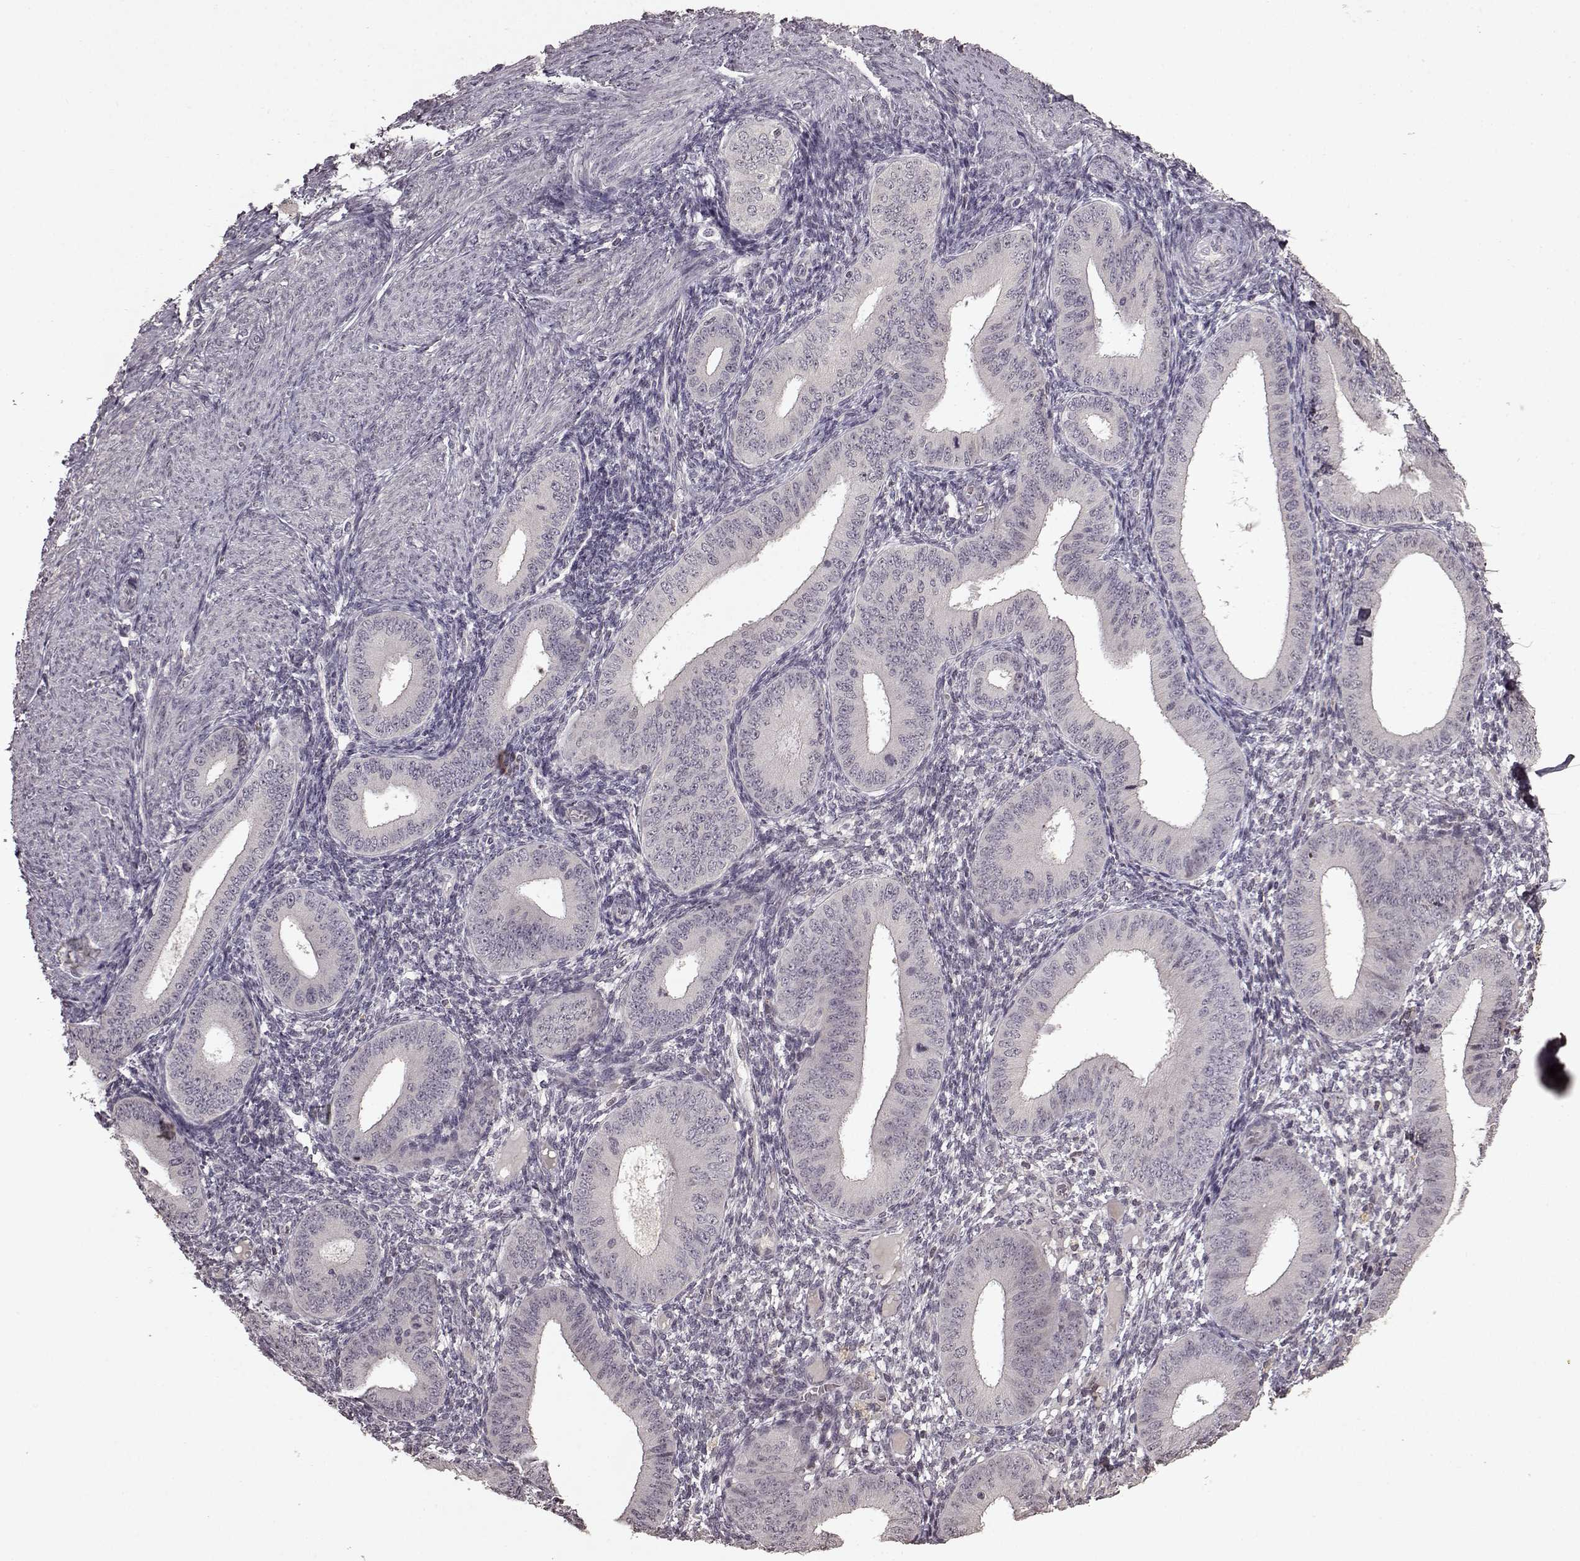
{"staining": {"intensity": "negative", "quantity": "none", "location": "none"}, "tissue": "endometrium", "cell_type": "Cells in endometrial stroma", "image_type": "normal", "snomed": [{"axis": "morphology", "description": "Normal tissue, NOS"}, {"axis": "topography", "description": "Endometrium"}], "caption": "Cells in endometrial stroma show no significant positivity in unremarkable endometrium. (DAB immunohistochemistry visualized using brightfield microscopy, high magnification).", "gene": "LHB", "patient": {"sex": "female", "age": 39}}